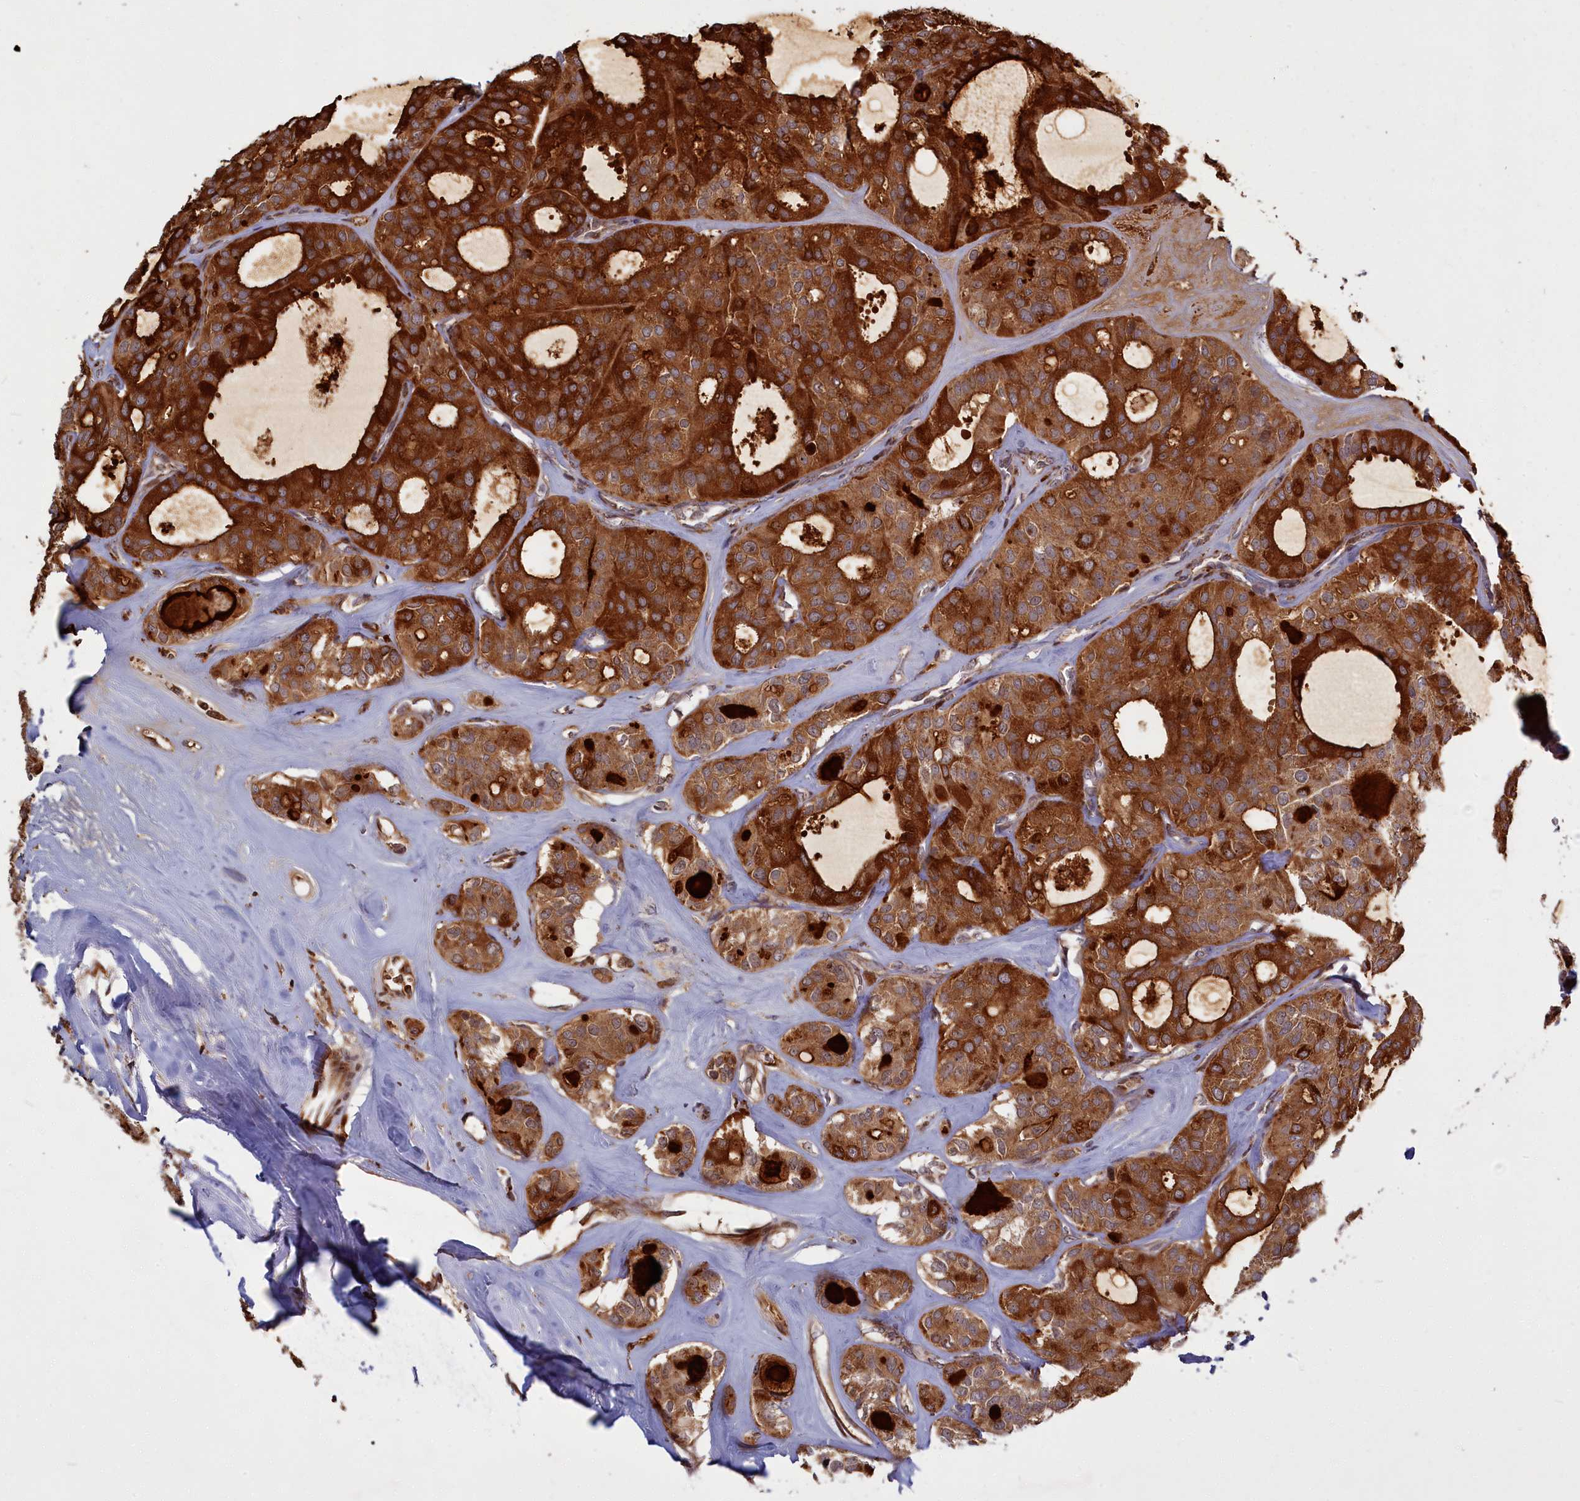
{"staining": {"intensity": "strong", "quantity": ">75%", "location": "cytoplasmic/membranous"}, "tissue": "thyroid cancer", "cell_type": "Tumor cells", "image_type": "cancer", "snomed": [{"axis": "morphology", "description": "Follicular adenoma carcinoma, NOS"}, {"axis": "topography", "description": "Thyroid gland"}], "caption": "The photomicrograph exhibits immunohistochemical staining of thyroid cancer. There is strong cytoplasmic/membranous staining is identified in about >75% of tumor cells.", "gene": "PLA2G10", "patient": {"sex": "male", "age": 75}}